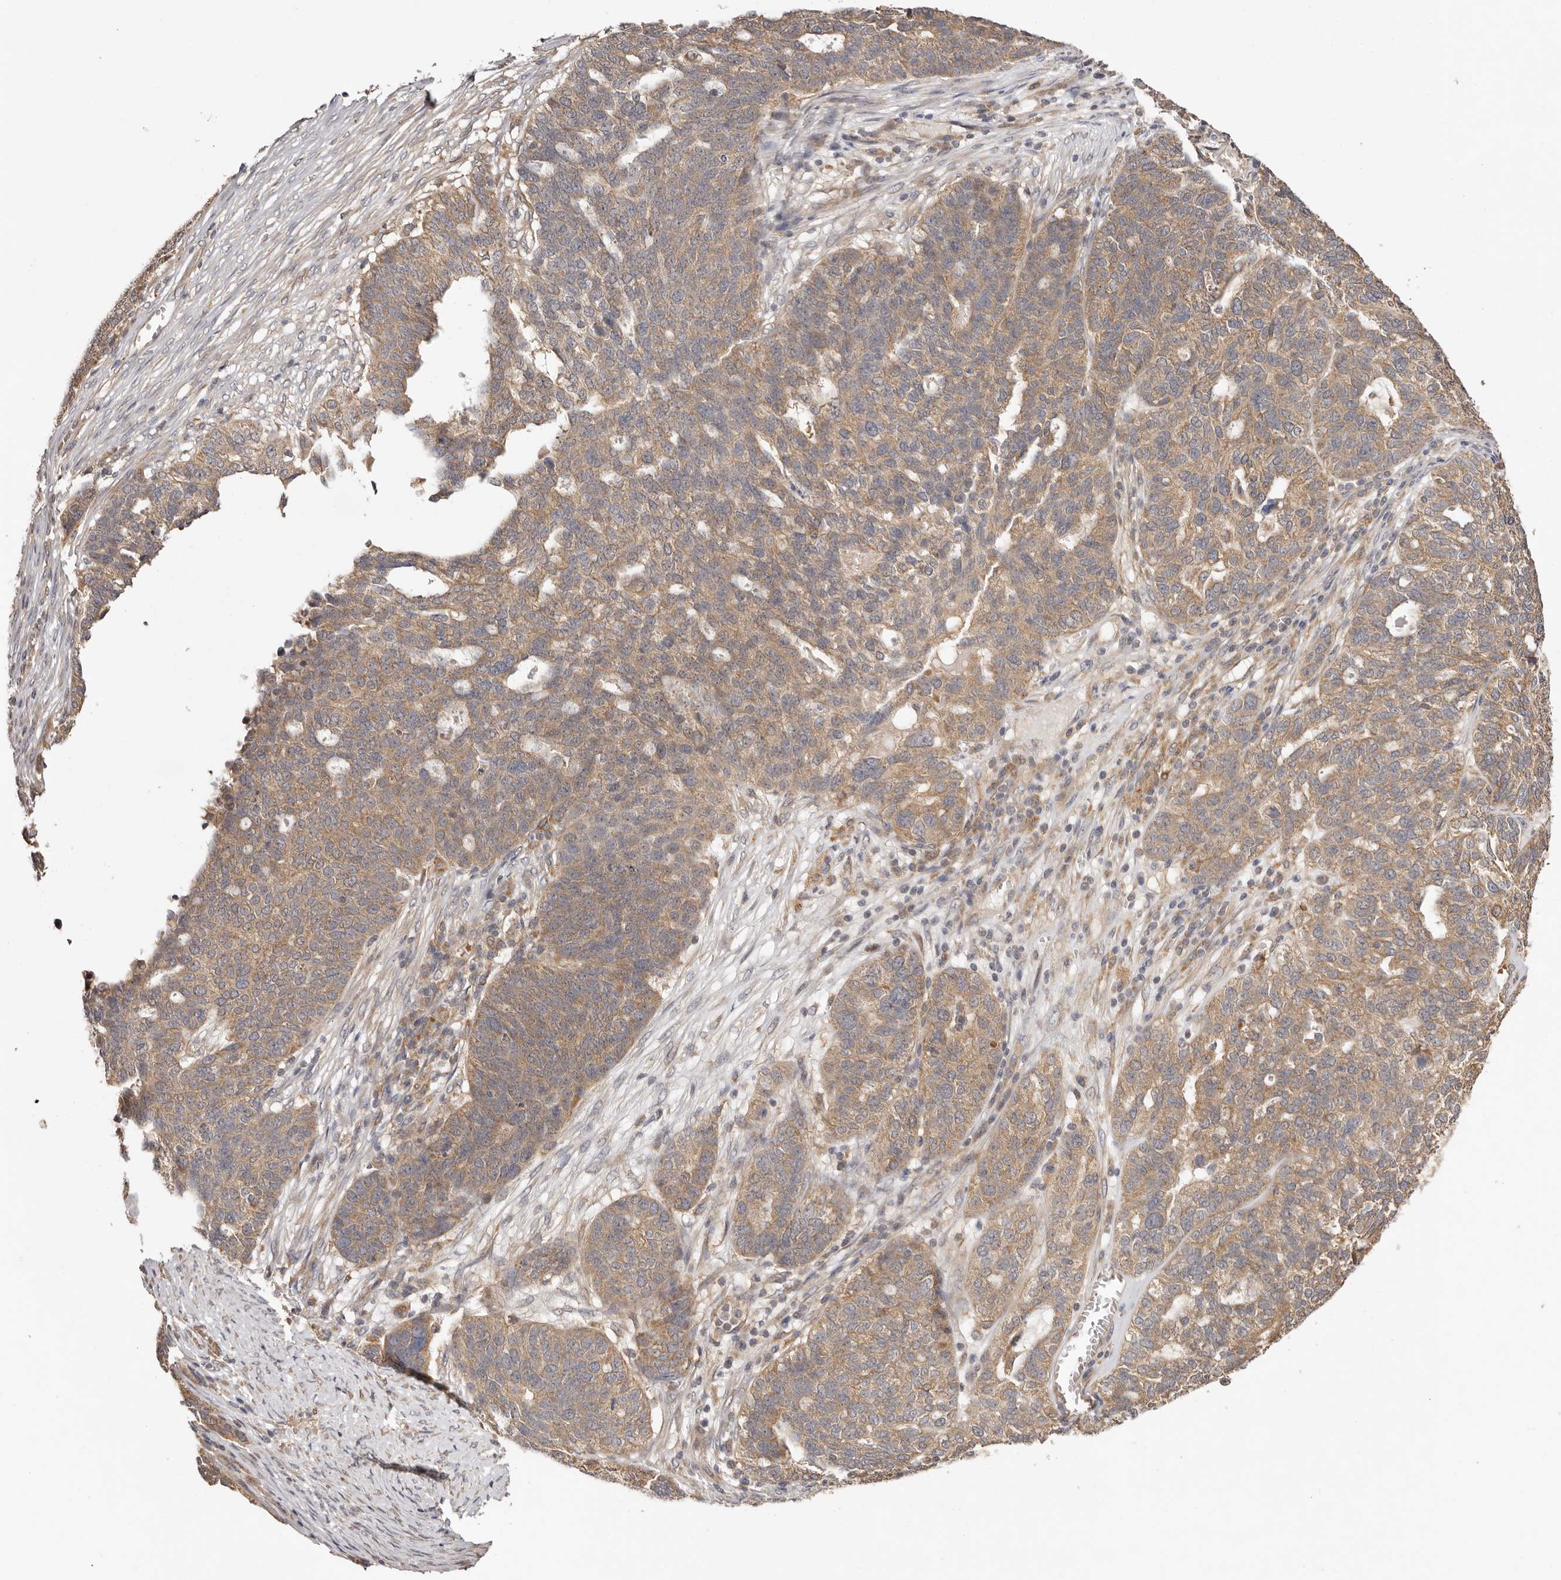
{"staining": {"intensity": "moderate", "quantity": ">75%", "location": "cytoplasmic/membranous"}, "tissue": "ovarian cancer", "cell_type": "Tumor cells", "image_type": "cancer", "snomed": [{"axis": "morphology", "description": "Cystadenocarcinoma, serous, NOS"}, {"axis": "topography", "description": "Ovary"}], "caption": "IHC image of human serous cystadenocarcinoma (ovarian) stained for a protein (brown), which demonstrates medium levels of moderate cytoplasmic/membranous staining in approximately >75% of tumor cells.", "gene": "UBR2", "patient": {"sex": "female", "age": 59}}